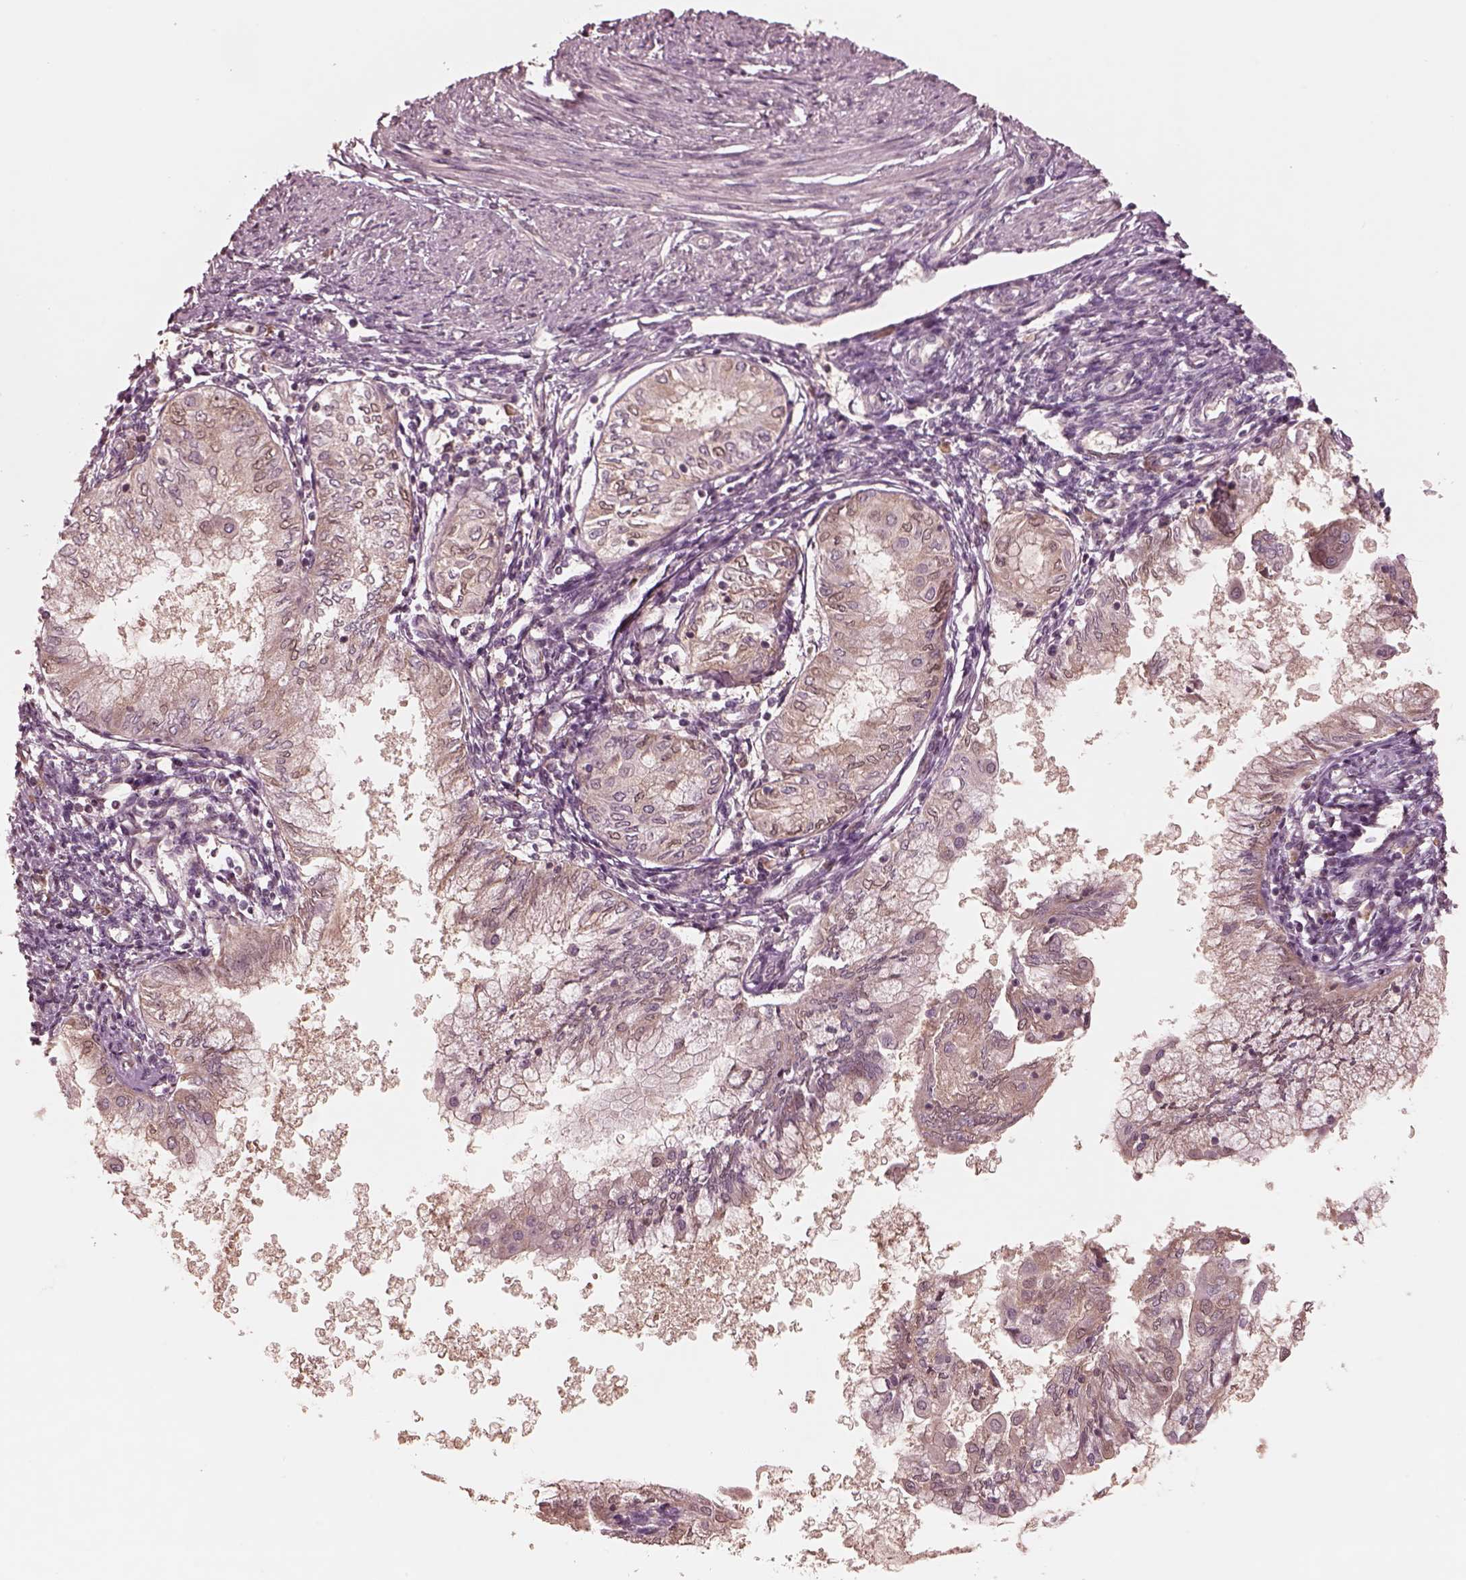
{"staining": {"intensity": "weak", "quantity": "<25%", "location": "cytoplasmic/membranous"}, "tissue": "endometrial cancer", "cell_type": "Tumor cells", "image_type": "cancer", "snomed": [{"axis": "morphology", "description": "Adenocarcinoma, NOS"}, {"axis": "topography", "description": "Endometrium"}], "caption": "This is an immunohistochemistry (IHC) histopathology image of endometrial adenocarcinoma. There is no positivity in tumor cells.", "gene": "TF", "patient": {"sex": "female", "age": 68}}